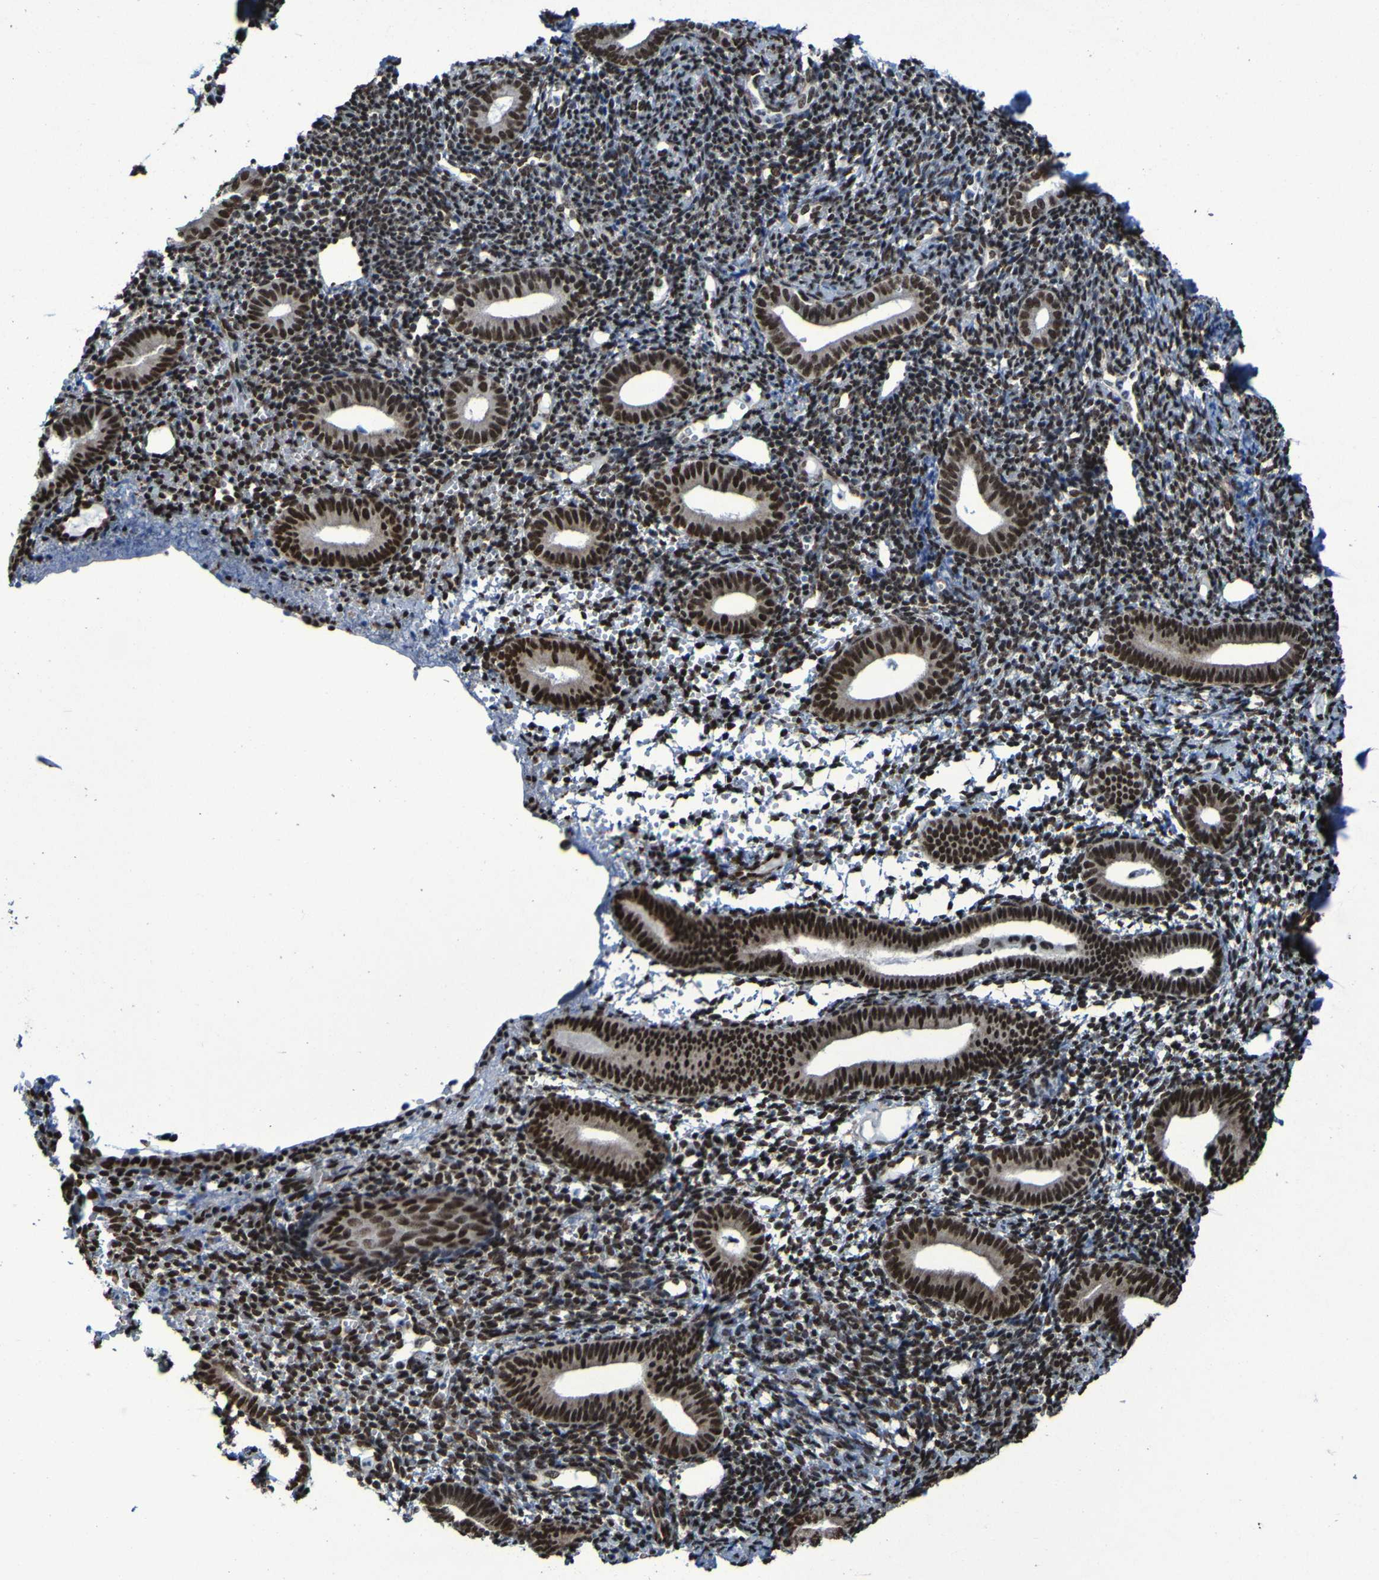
{"staining": {"intensity": "strong", "quantity": "25%-75%", "location": "nuclear"}, "tissue": "endometrium", "cell_type": "Cells in endometrial stroma", "image_type": "normal", "snomed": [{"axis": "morphology", "description": "Normal tissue, NOS"}, {"axis": "topography", "description": "Endometrium"}], "caption": "A photomicrograph of human endometrium stained for a protein exhibits strong nuclear brown staining in cells in endometrial stroma.", "gene": "HNRNPR", "patient": {"sex": "female", "age": 50}}